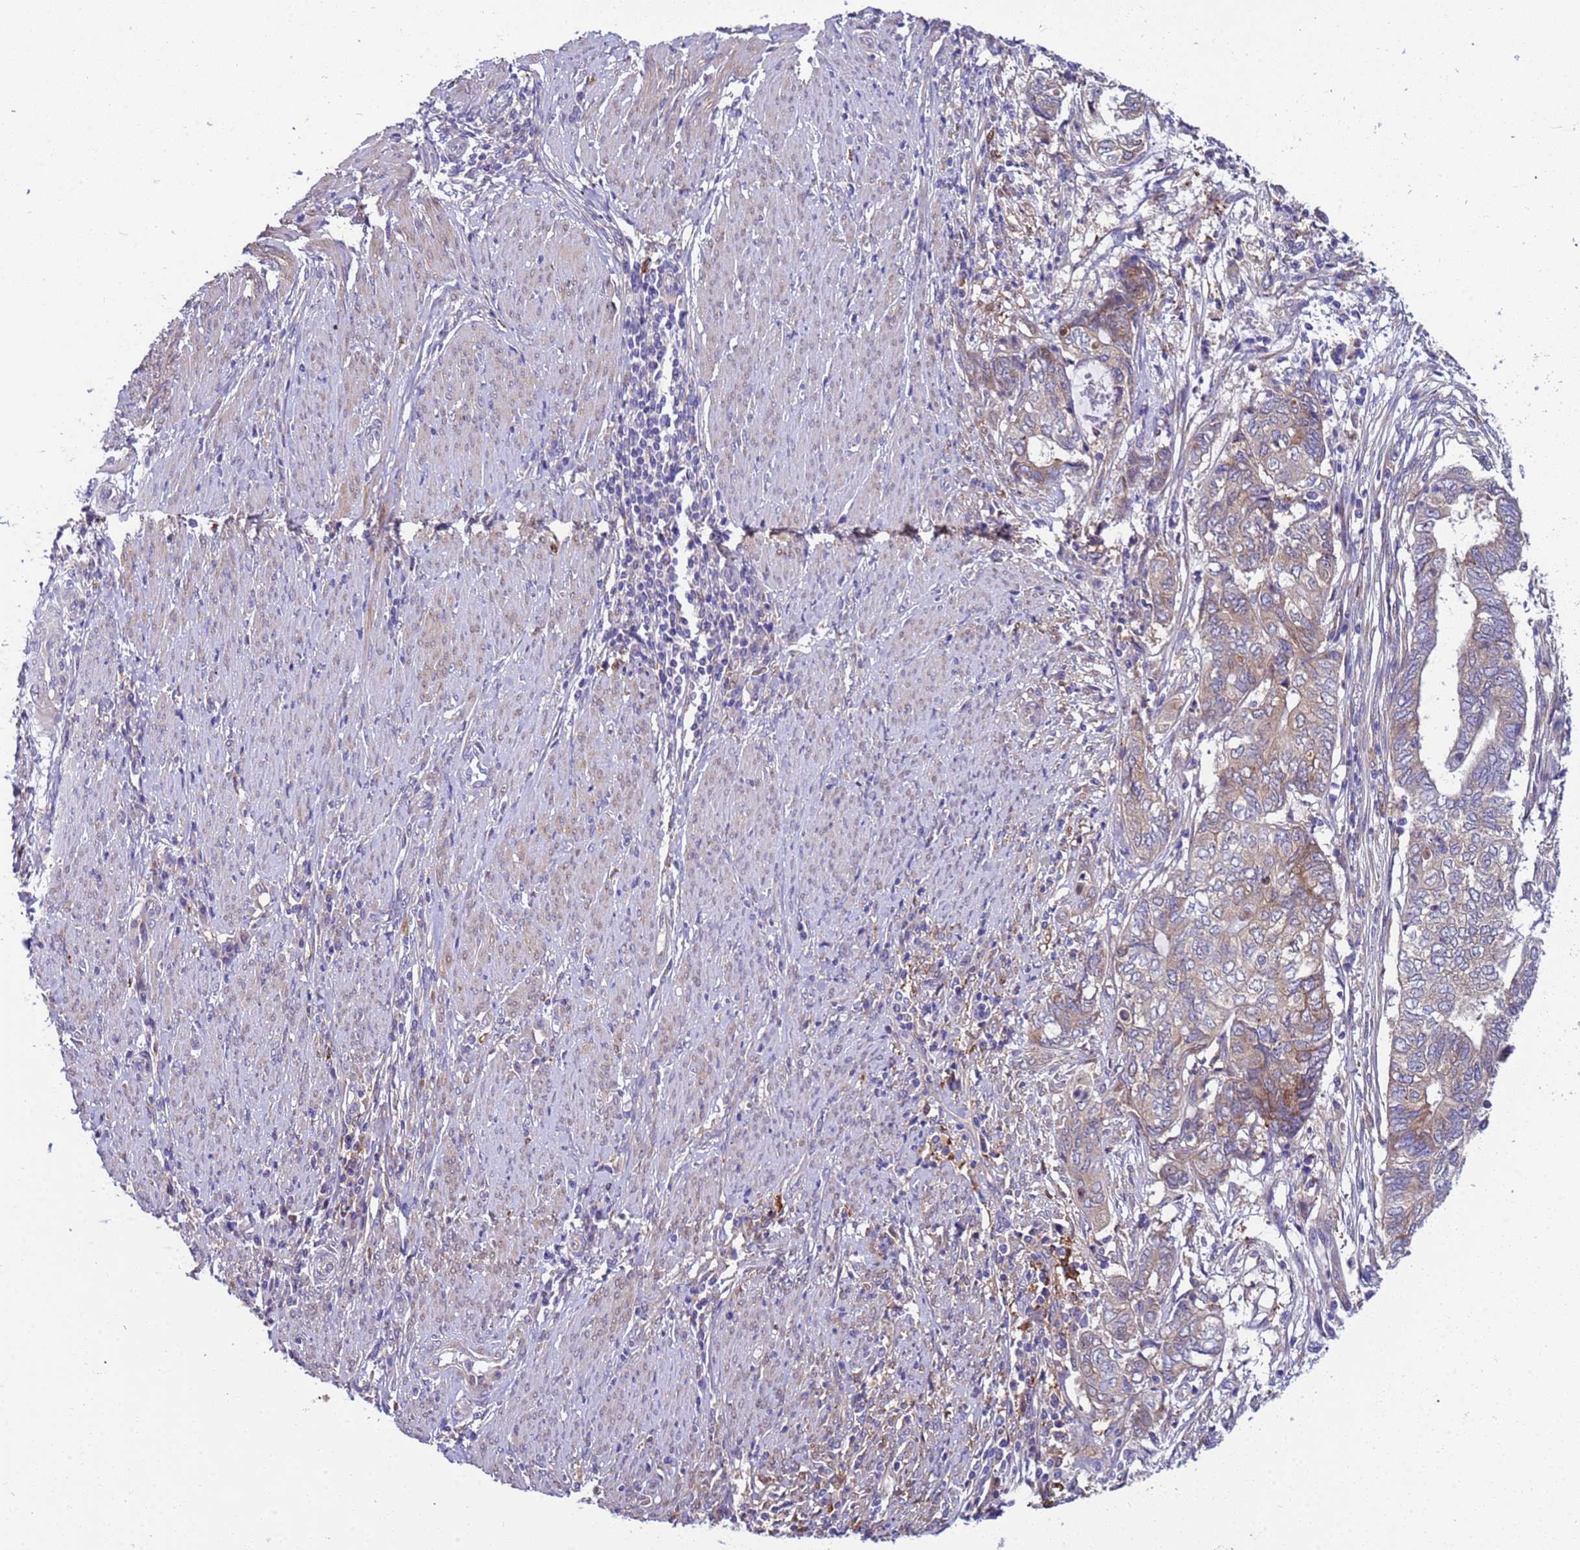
{"staining": {"intensity": "weak", "quantity": "<25%", "location": "cytoplasmic/membranous"}, "tissue": "endometrial cancer", "cell_type": "Tumor cells", "image_type": "cancer", "snomed": [{"axis": "morphology", "description": "Adenocarcinoma, NOS"}, {"axis": "topography", "description": "Uterus"}, {"axis": "topography", "description": "Endometrium"}], "caption": "A micrograph of human endometrial cancer (adenocarcinoma) is negative for staining in tumor cells.", "gene": "PAQR7", "patient": {"sex": "female", "age": 70}}